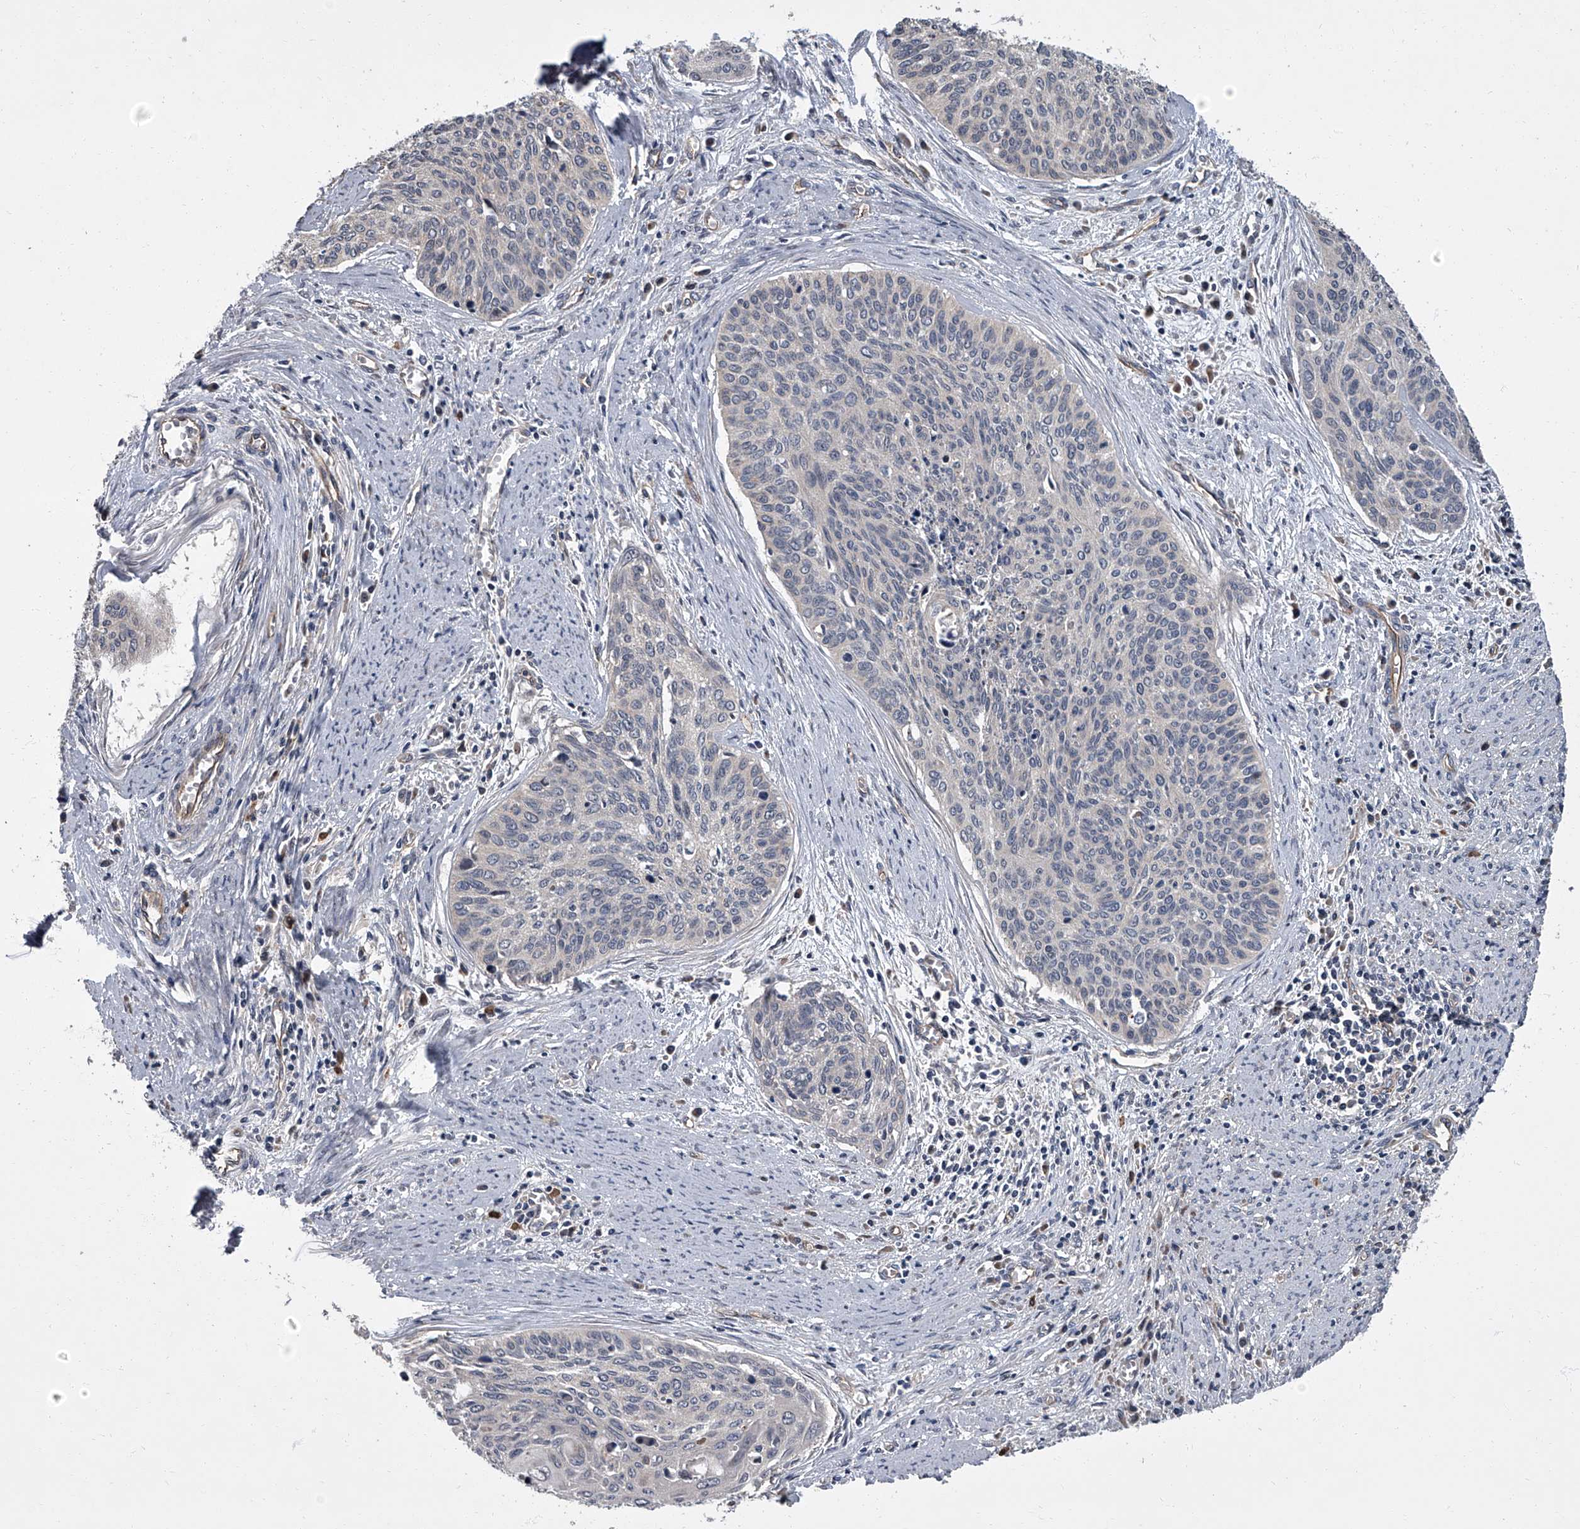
{"staining": {"intensity": "negative", "quantity": "none", "location": "none"}, "tissue": "cervical cancer", "cell_type": "Tumor cells", "image_type": "cancer", "snomed": [{"axis": "morphology", "description": "Squamous cell carcinoma, NOS"}, {"axis": "topography", "description": "Cervix"}], "caption": "Cervical cancer (squamous cell carcinoma) was stained to show a protein in brown. There is no significant staining in tumor cells.", "gene": "SIRT4", "patient": {"sex": "female", "age": 55}}